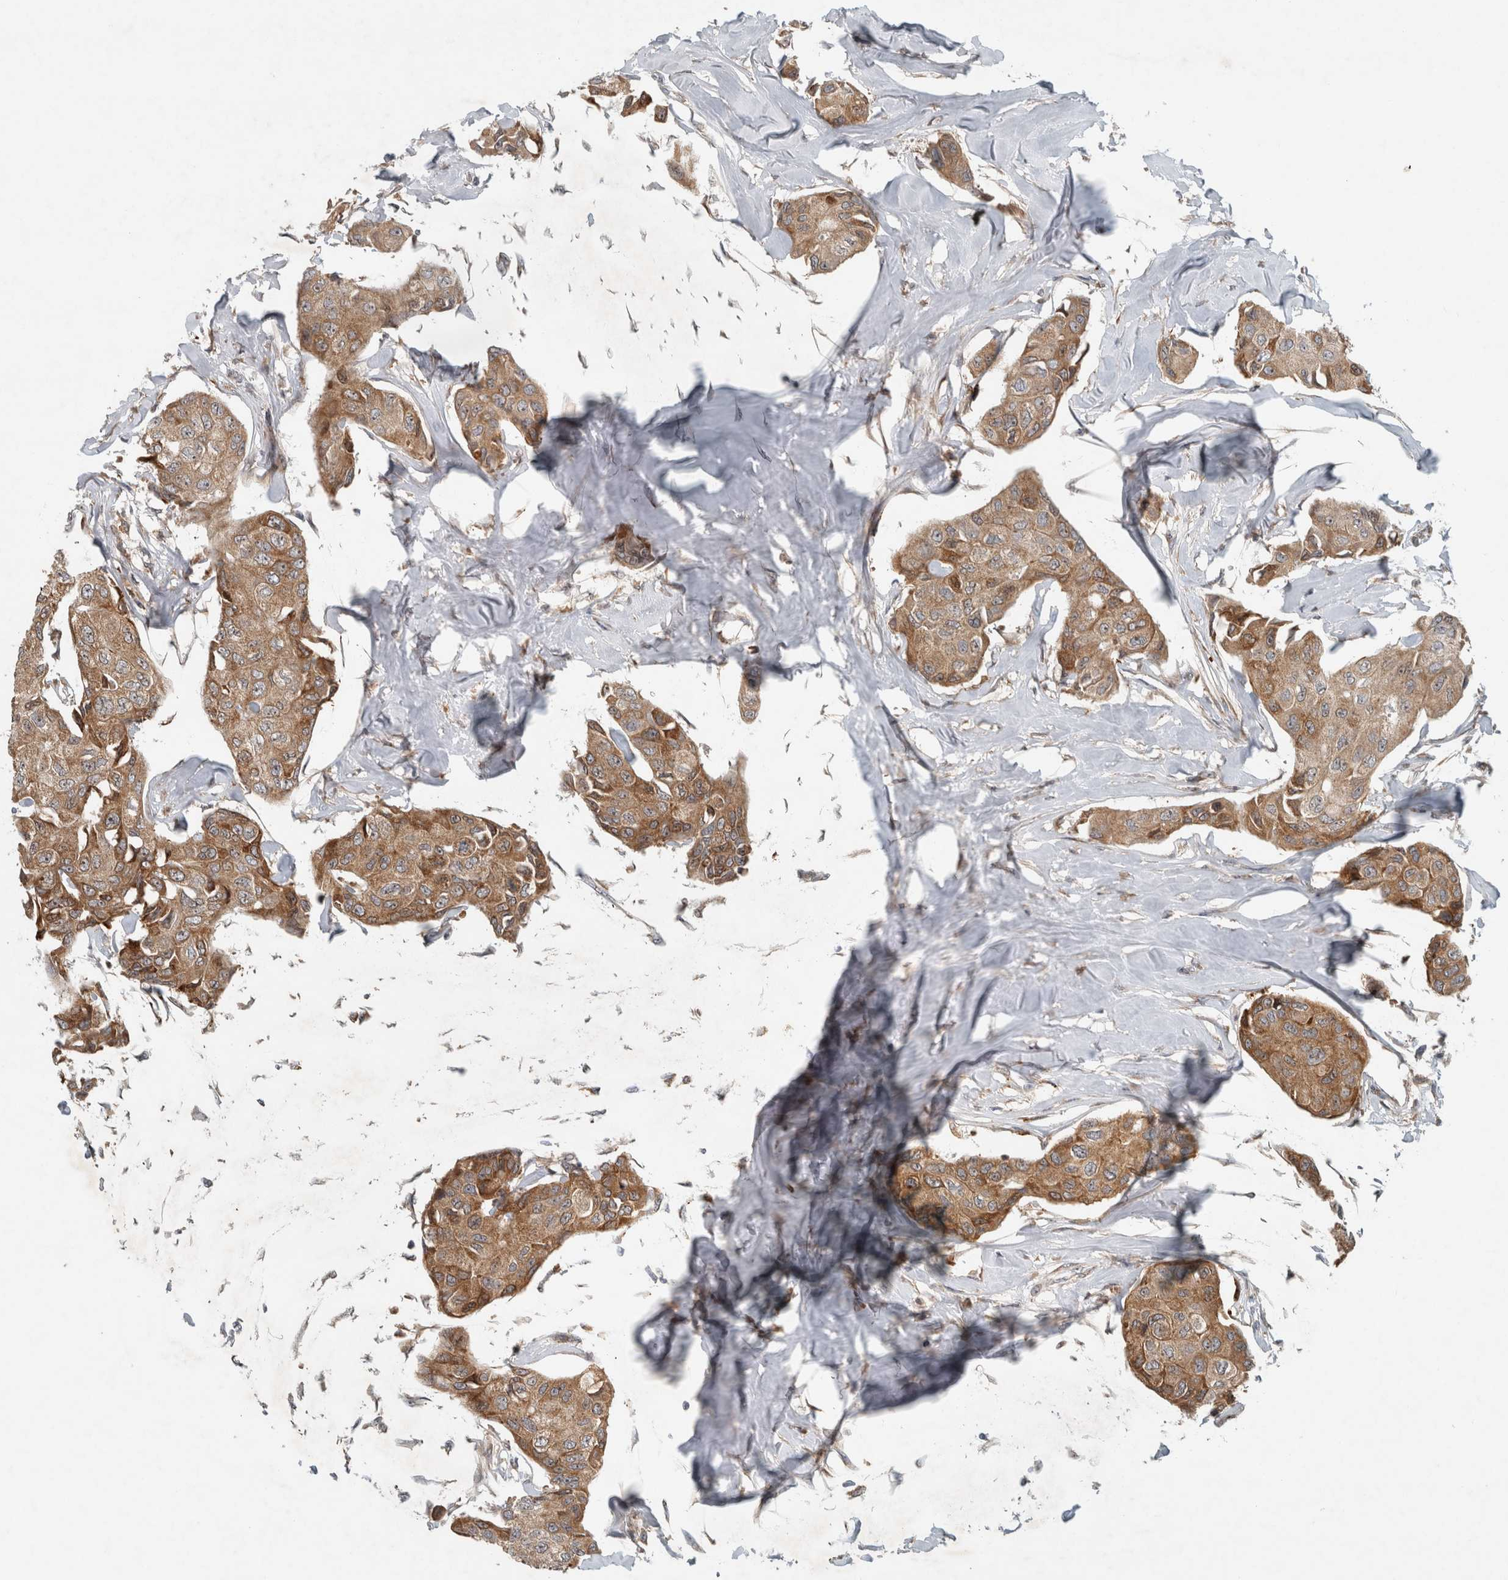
{"staining": {"intensity": "moderate", "quantity": ">75%", "location": "cytoplasmic/membranous"}, "tissue": "breast cancer", "cell_type": "Tumor cells", "image_type": "cancer", "snomed": [{"axis": "morphology", "description": "Duct carcinoma"}, {"axis": "topography", "description": "Breast"}], "caption": "A medium amount of moderate cytoplasmic/membranous staining is appreciated in approximately >75% of tumor cells in breast invasive ductal carcinoma tissue.", "gene": "GPR137B", "patient": {"sex": "female", "age": 80}}